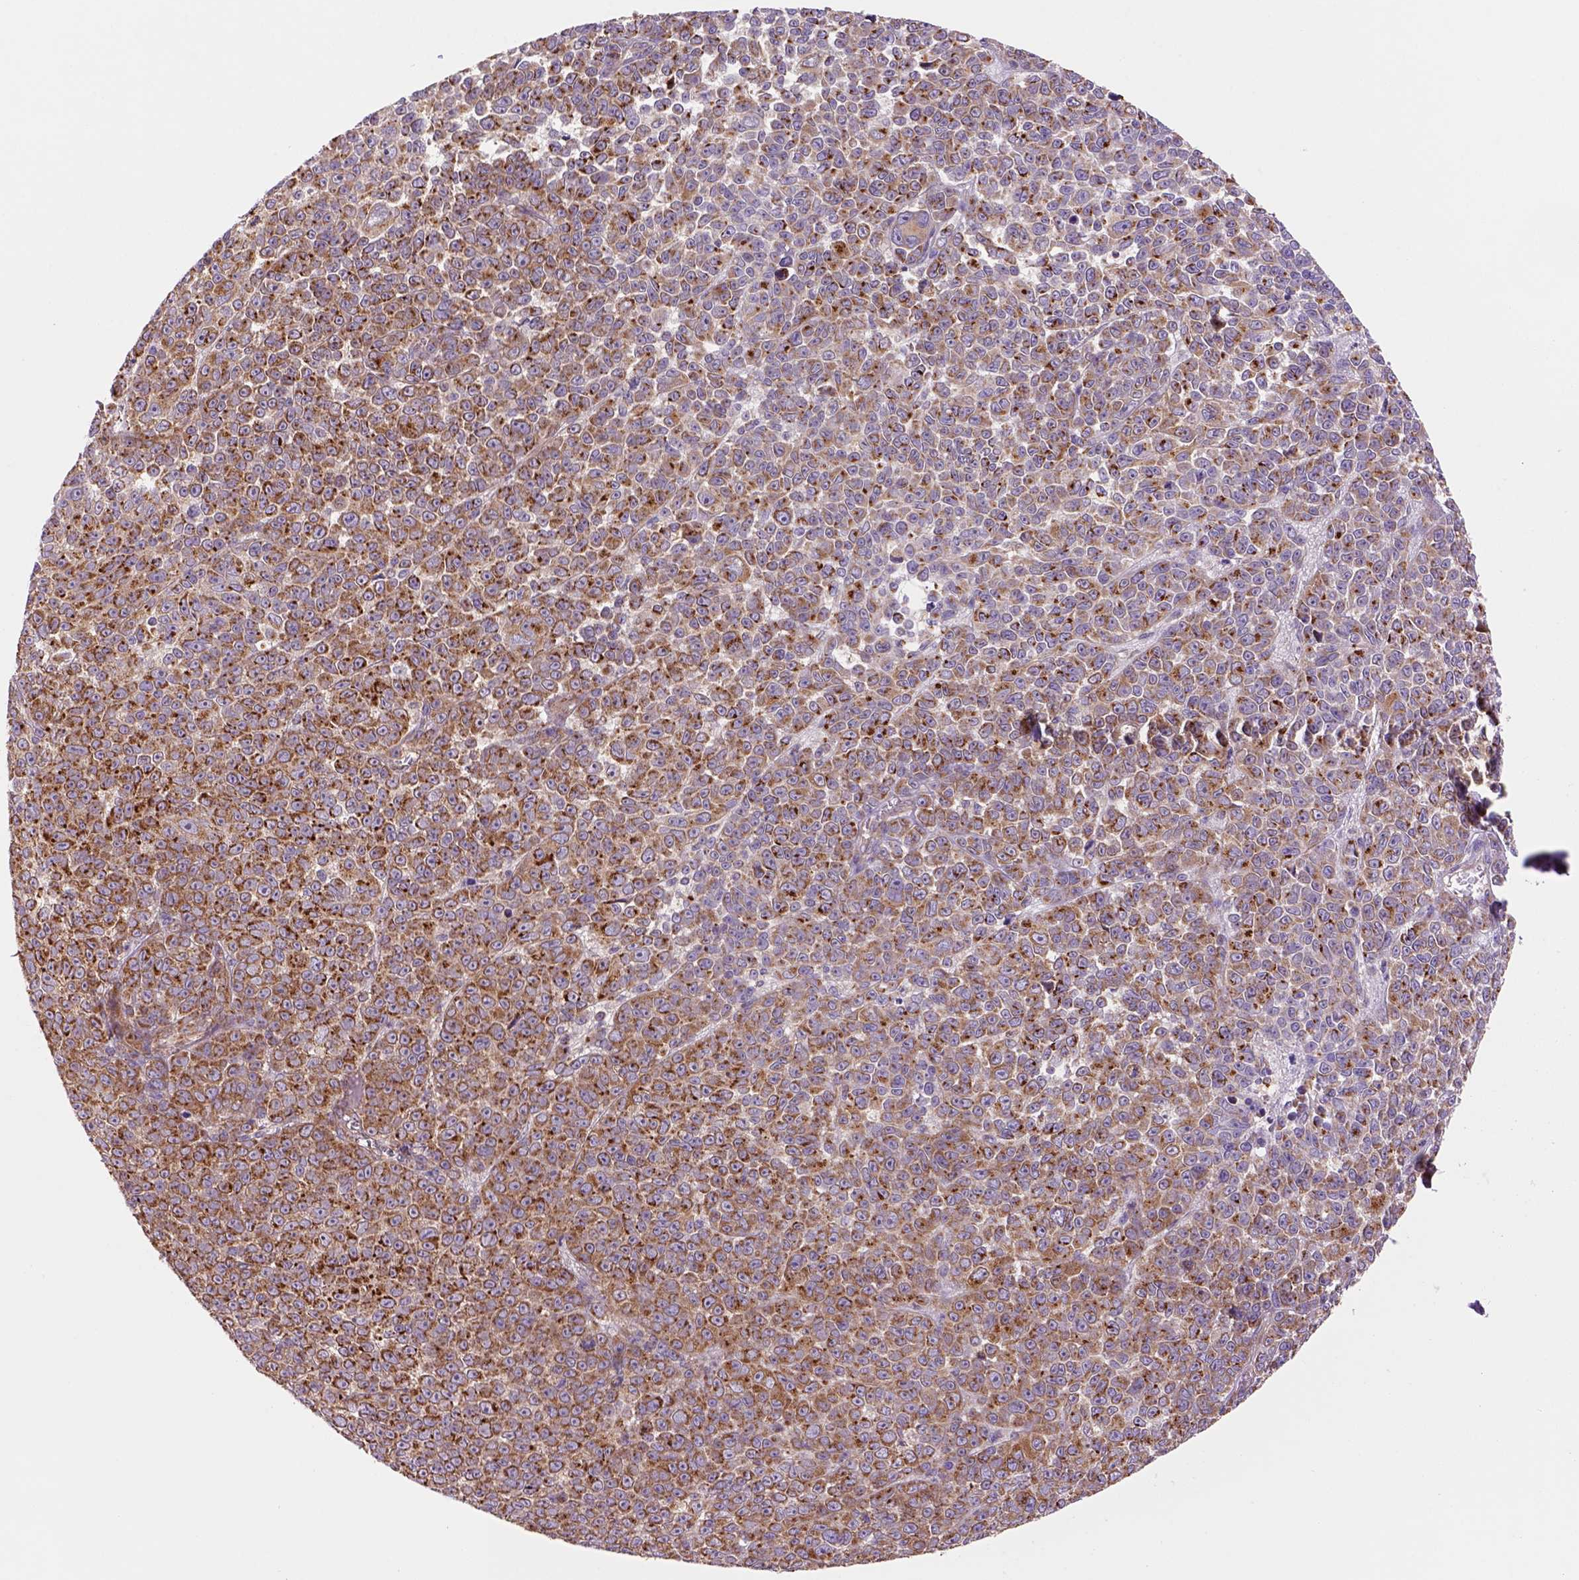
{"staining": {"intensity": "moderate", "quantity": "25%-75%", "location": "cytoplasmic/membranous"}, "tissue": "melanoma", "cell_type": "Tumor cells", "image_type": "cancer", "snomed": [{"axis": "morphology", "description": "Malignant melanoma, NOS"}, {"axis": "topography", "description": "Skin"}], "caption": "Human melanoma stained with a protein marker shows moderate staining in tumor cells.", "gene": "WARS2", "patient": {"sex": "female", "age": 95}}